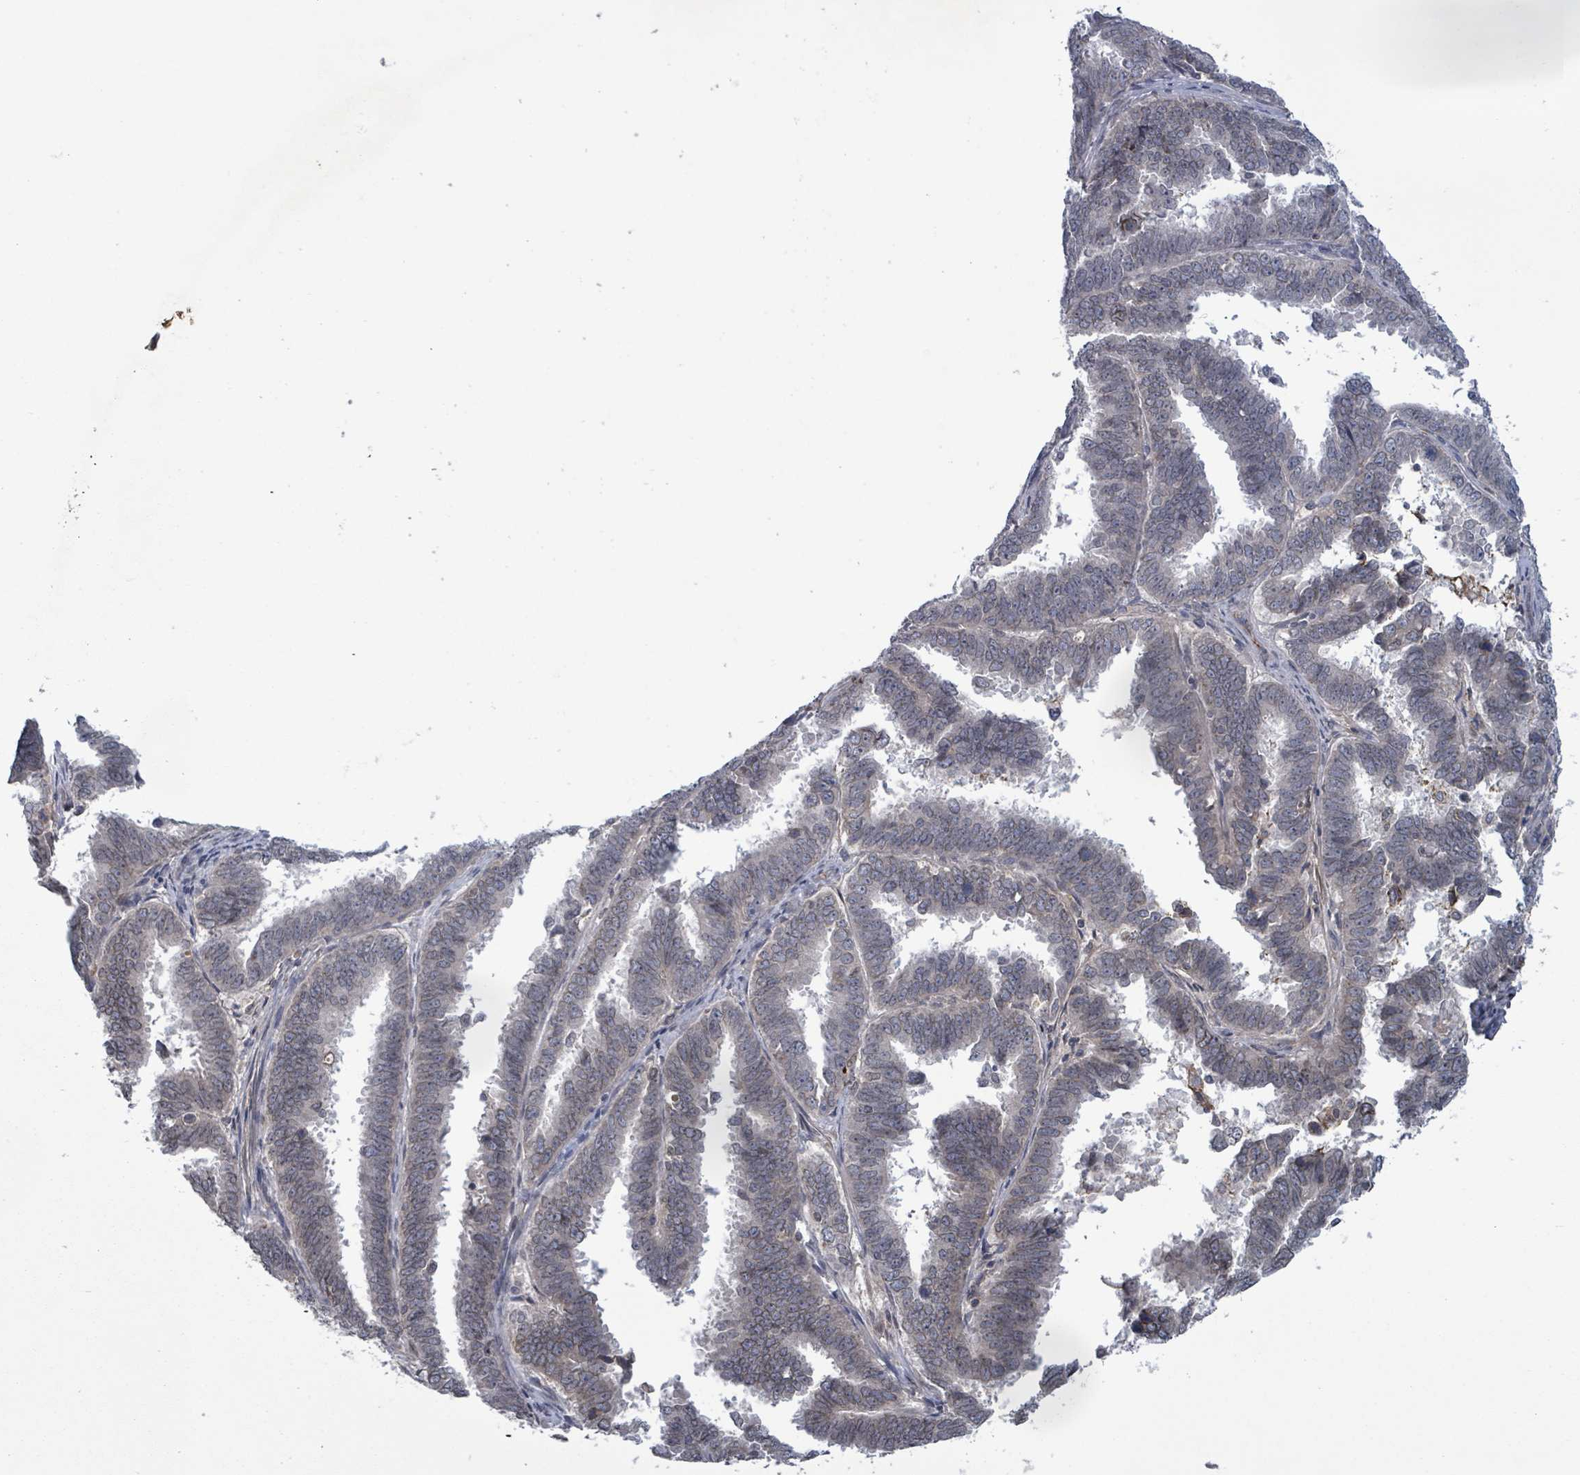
{"staining": {"intensity": "negative", "quantity": "none", "location": "none"}, "tissue": "endometrial cancer", "cell_type": "Tumor cells", "image_type": "cancer", "snomed": [{"axis": "morphology", "description": "Adenocarcinoma, NOS"}, {"axis": "topography", "description": "Endometrium"}], "caption": "There is no significant expression in tumor cells of endometrial cancer.", "gene": "GRM8", "patient": {"sex": "female", "age": 75}}